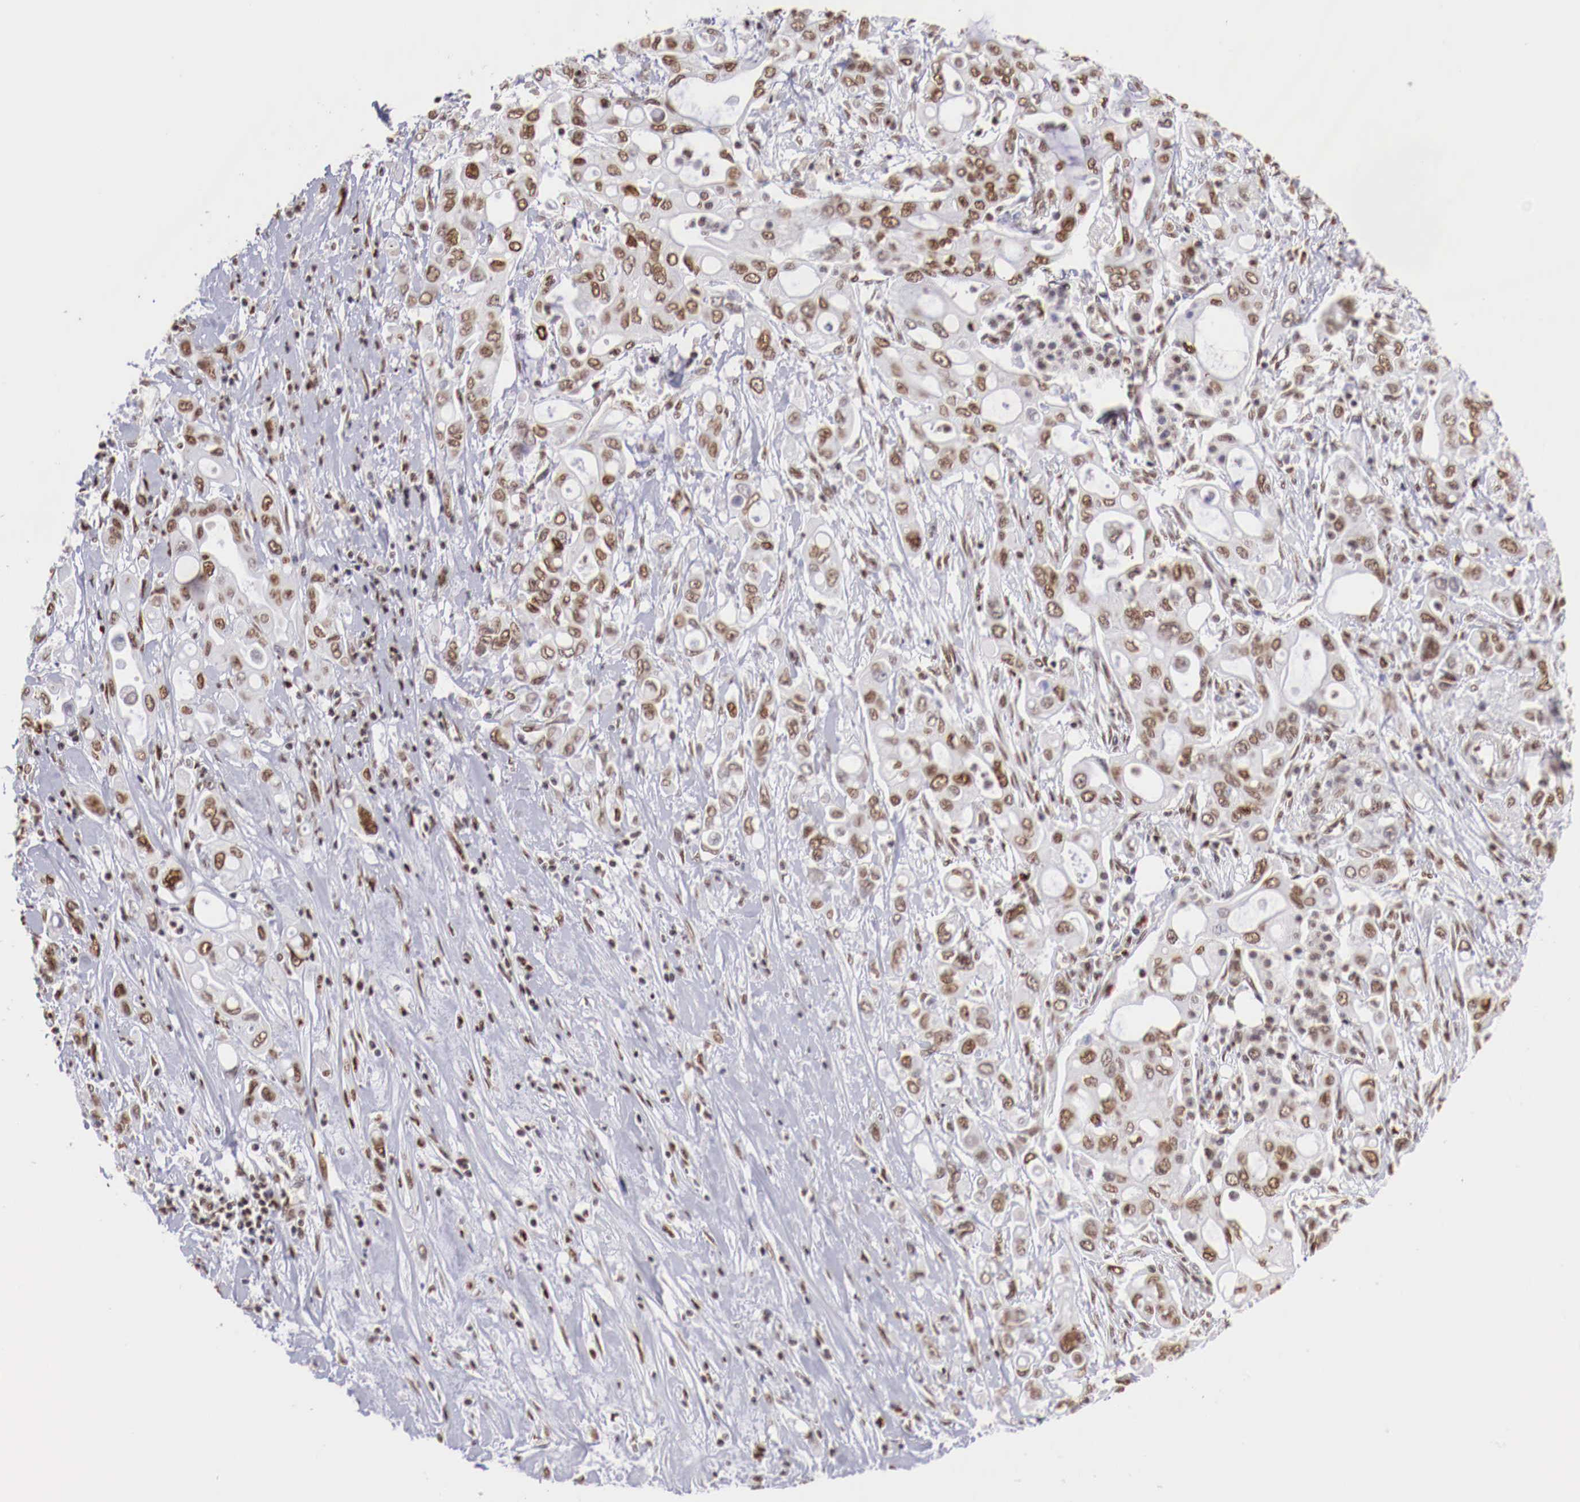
{"staining": {"intensity": "moderate", "quantity": ">75%", "location": "nuclear"}, "tissue": "pancreatic cancer", "cell_type": "Tumor cells", "image_type": "cancer", "snomed": [{"axis": "morphology", "description": "Adenocarcinoma, NOS"}, {"axis": "topography", "description": "Pancreas"}], "caption": "About >75% of tumor cells in human pancreatic cancer (adenocarcinoma) reveal moderate nuclear protein staining as visualized by brown immunohistochemical staining.", "gene": "MAX", "patient": {"sex": "female", "age": 57}}